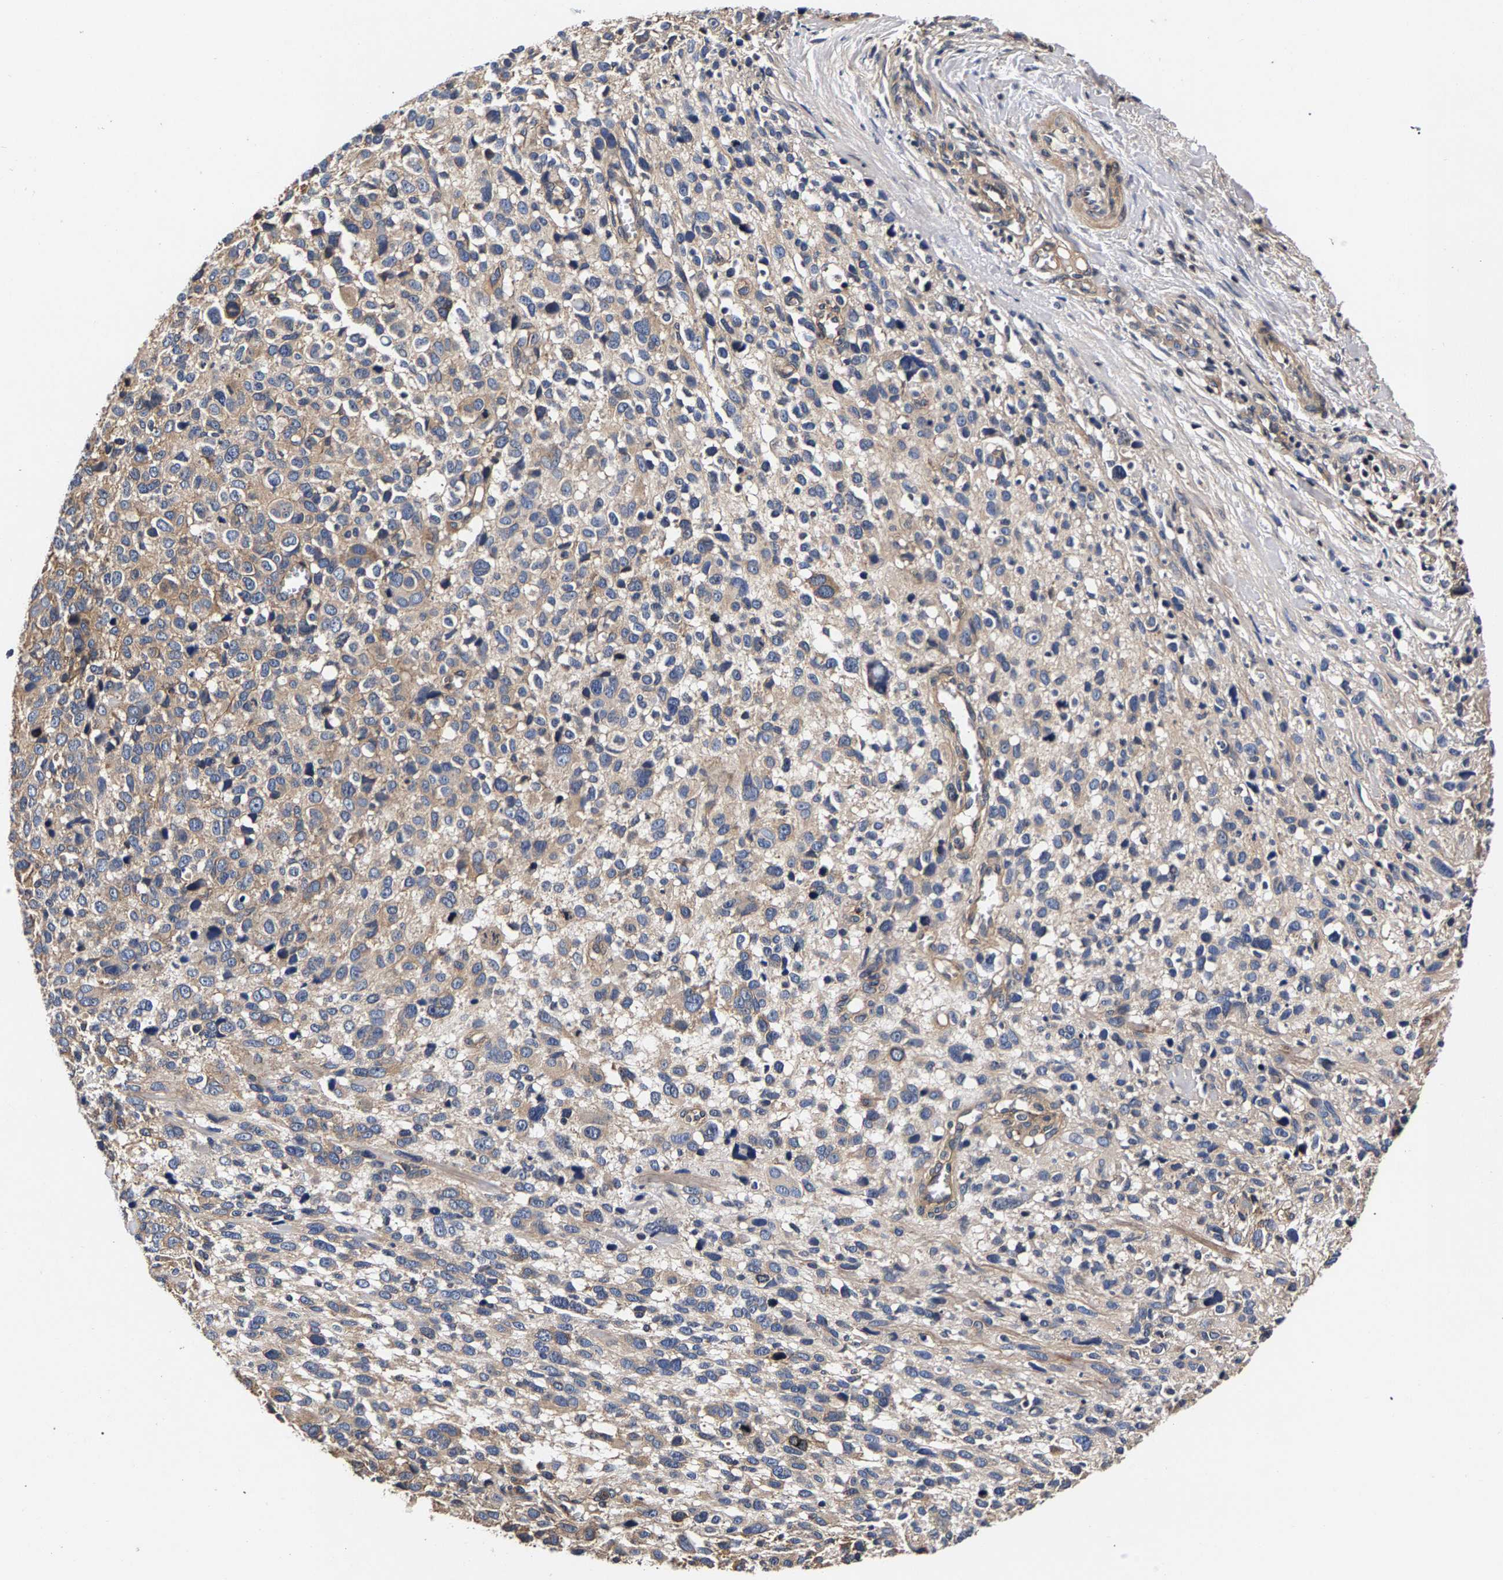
{"staining": {"intensity": "weak", "quantity": "25%-75%", "location": "cytoplasmic/membranous"}, "tissue": "melanoma", "cell_type": "Tumor cells", "image_type": "cancer", "snomed": [{"axis": "morphology", "description": "Malignant melanoma, NOS"}, {"axis": "topography", "description": "Skin"}], "caption": "The photomicrograph shows immunohistochemical staining of malignant melanoma. There is weak cytoplasmic/membranous staining is appreciated in approximately 25%-75% of tumor cells.", "gene": "MARCHF7", "patient": {"sex": "female", "age": 55}}